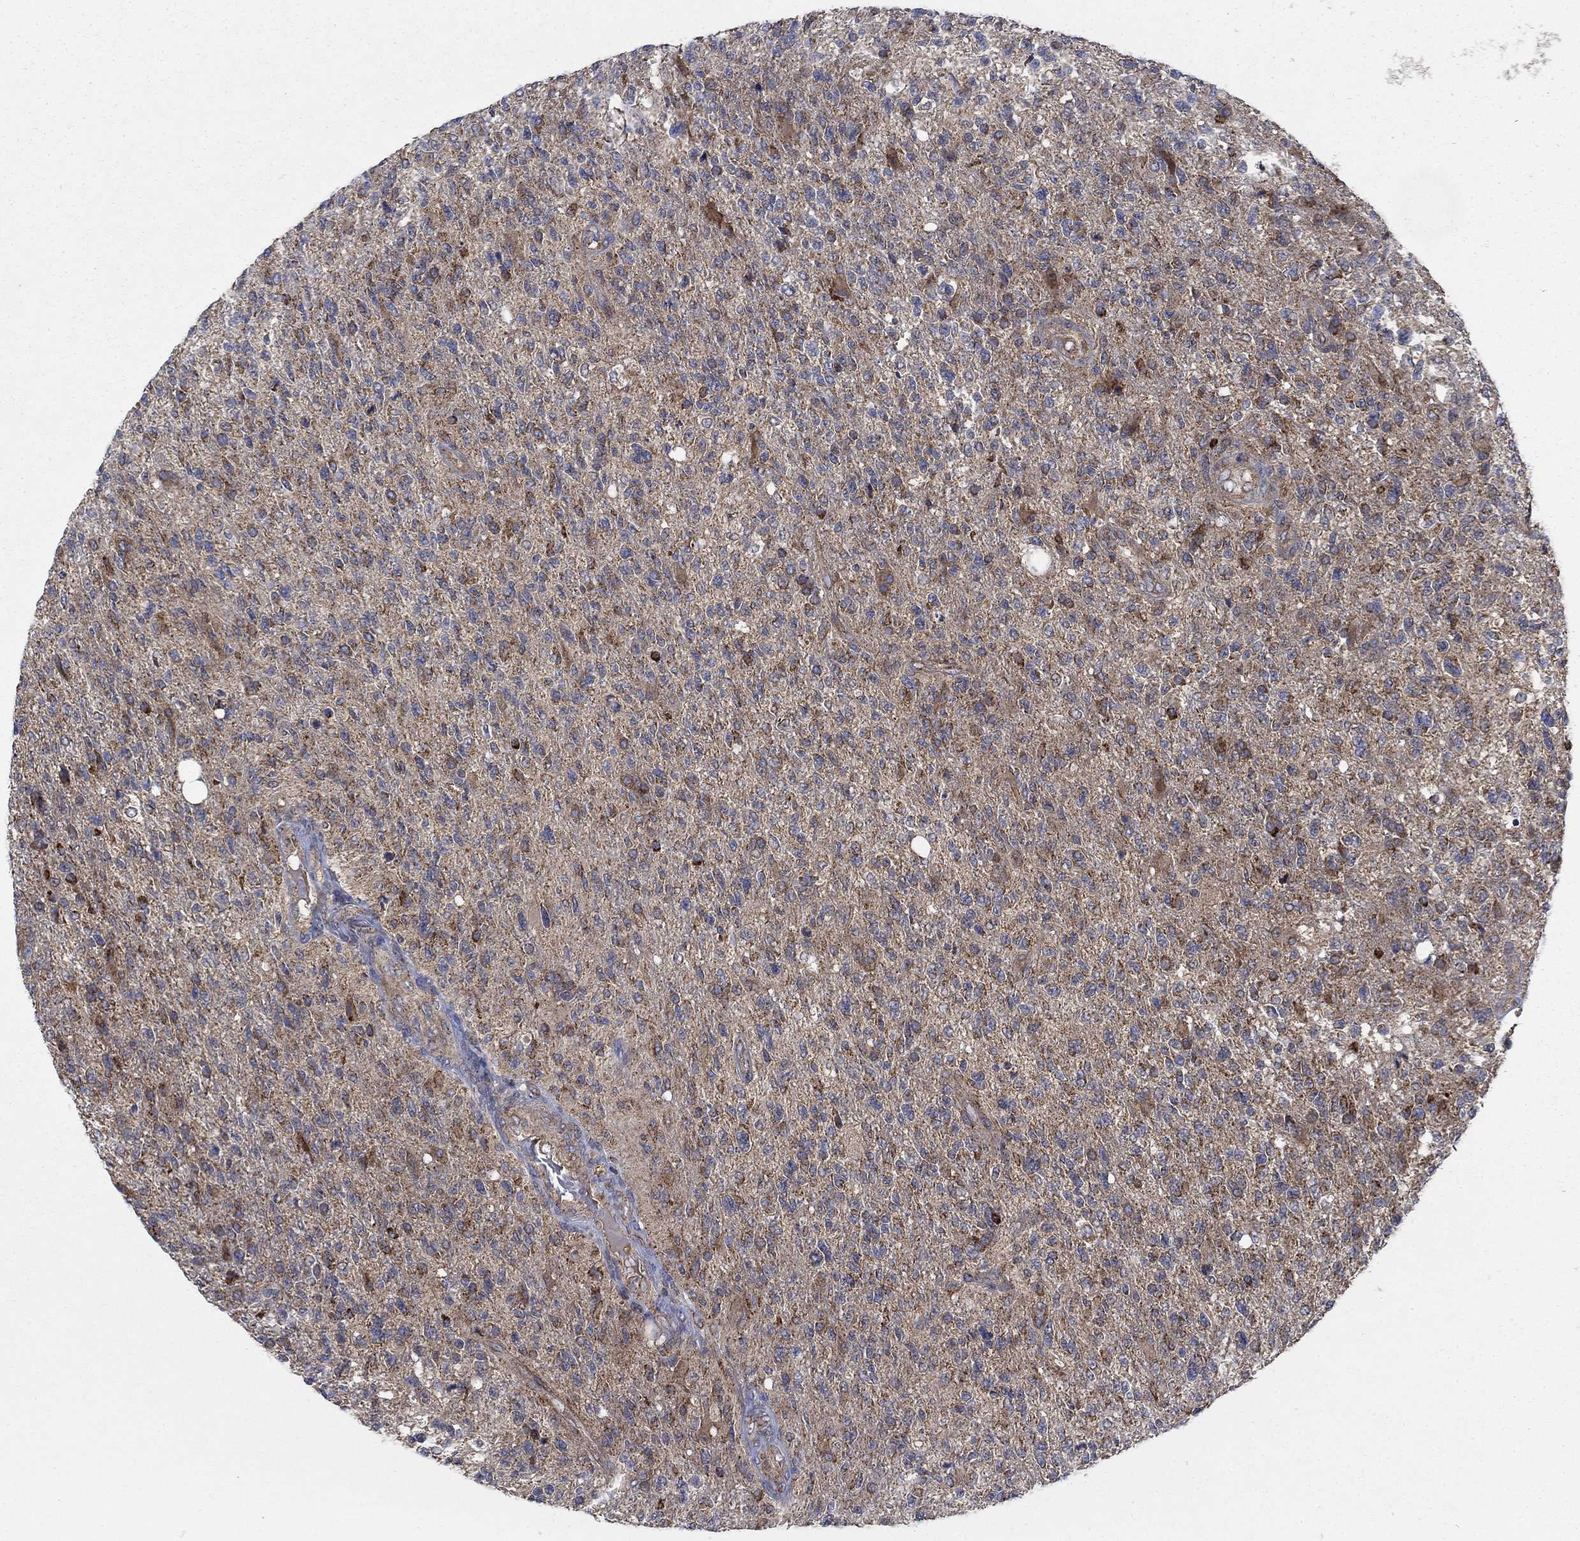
{"staining": {"intensity": "moderate", "quantity": "<25%", "location": "cytoplasmic/membranous"}, "tissue": "glioma", "cell_type": "Tumor cells", "image_type": "cancer", "snomed": [{"axis": "morphology", "description": "Glioma, malignant, High grade"}, {"axis": "topography", "description": "Brain"}], "caption": "IHC staining of glioma, which shows low levels of moderate cytoplasmic/membranous positivity in approximately <25% of tumor cells indicating moderate cytoplasmic/membranous protein expression. The staining was performed using DAB (3,3'-diaminobenzidine) (brown) for protein detection and nuclei were counterstained in hematoxylin (blue).", "gene": "NME7", "patient": {"sex": "male", "age": 56}}